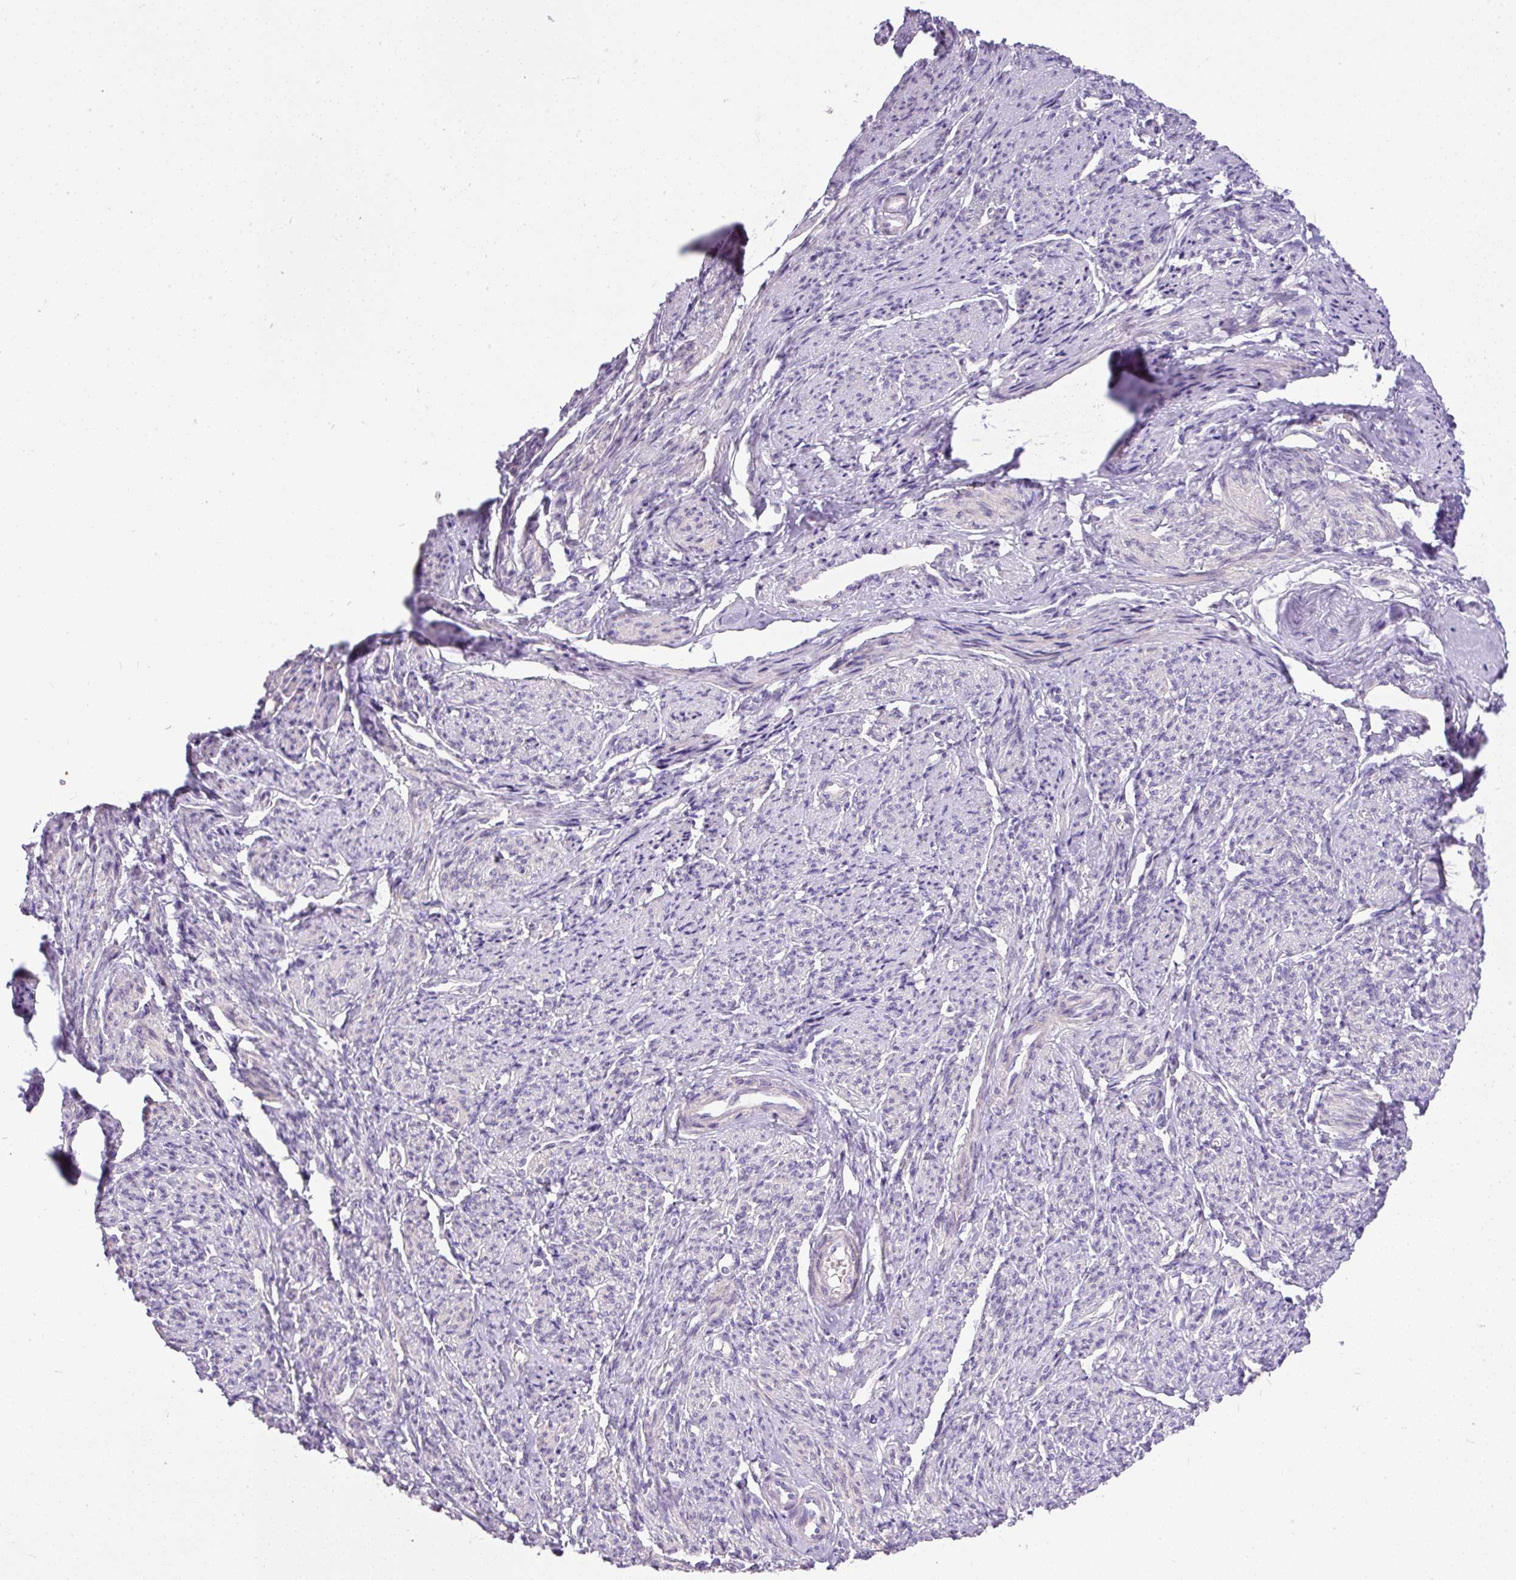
{"staining": {"intensity": "moderate", "quantity": "<25%", "location": "cytoplasmic/membranous"}, "tissue": "smooth muscle", "cell_type": "Smooth muscle cells", "image_type": "normal", "snomed": [{"axis": "morphology", "description": "Normal tissue, NOS"}, {"axis": "topography", "description": "Smooth muscle"}], "caption": "An immunohistochemistry image of unremarkable tissue is shown. Protein staining in brown highlights moderate cytoplasmic/membranous positivity in smooth muscle within smooth muscle cells.", "gene": "KRTAP20", "patient": {"sex": "female", "age": 65}}